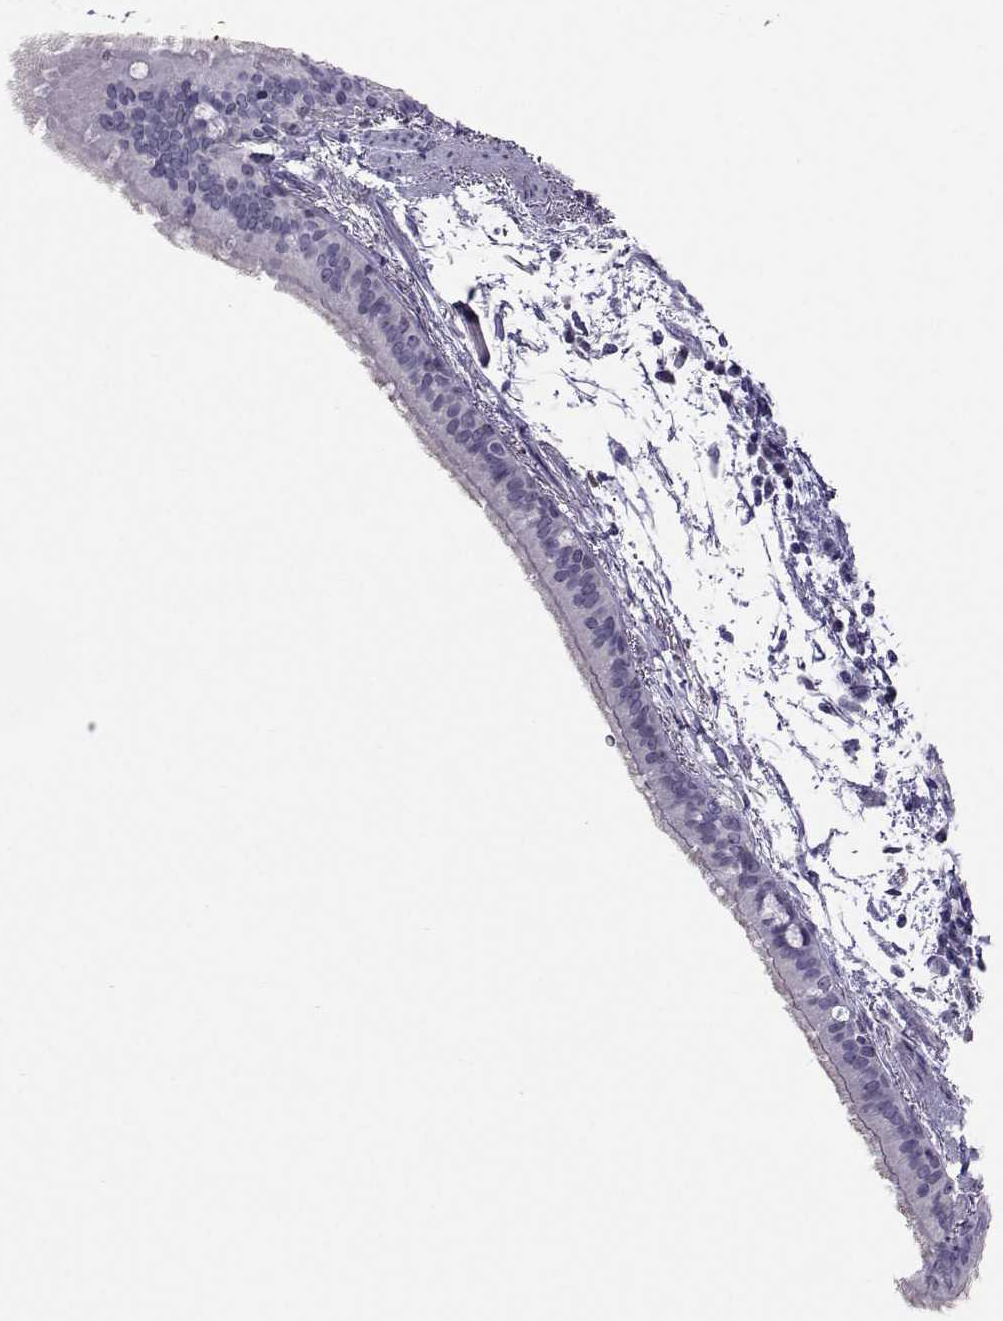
{"staining": {"intensity": "negative", "quantity": "none", "location": "none"}, "tissue": "bronchus", "cell_type": "Respiratory epithelial cells", "image_type": "normal", "snomed": [{"axis": "morphology", "description": "Normal tissue, NOS"}, {"axis": "morphology", "description": "Squamous cell carcinoma, NOS"}, {"axis": "topography", "description": "Bronchus"}, {"axis": "topography", "description": "Lung"}], "caption": "Immunohistochemical staining of normal human bronchus reveals no significant staining in respiratory epithelial cells.", "gene": "PGK1", "patient": {"sex": "male", "age": 69}}